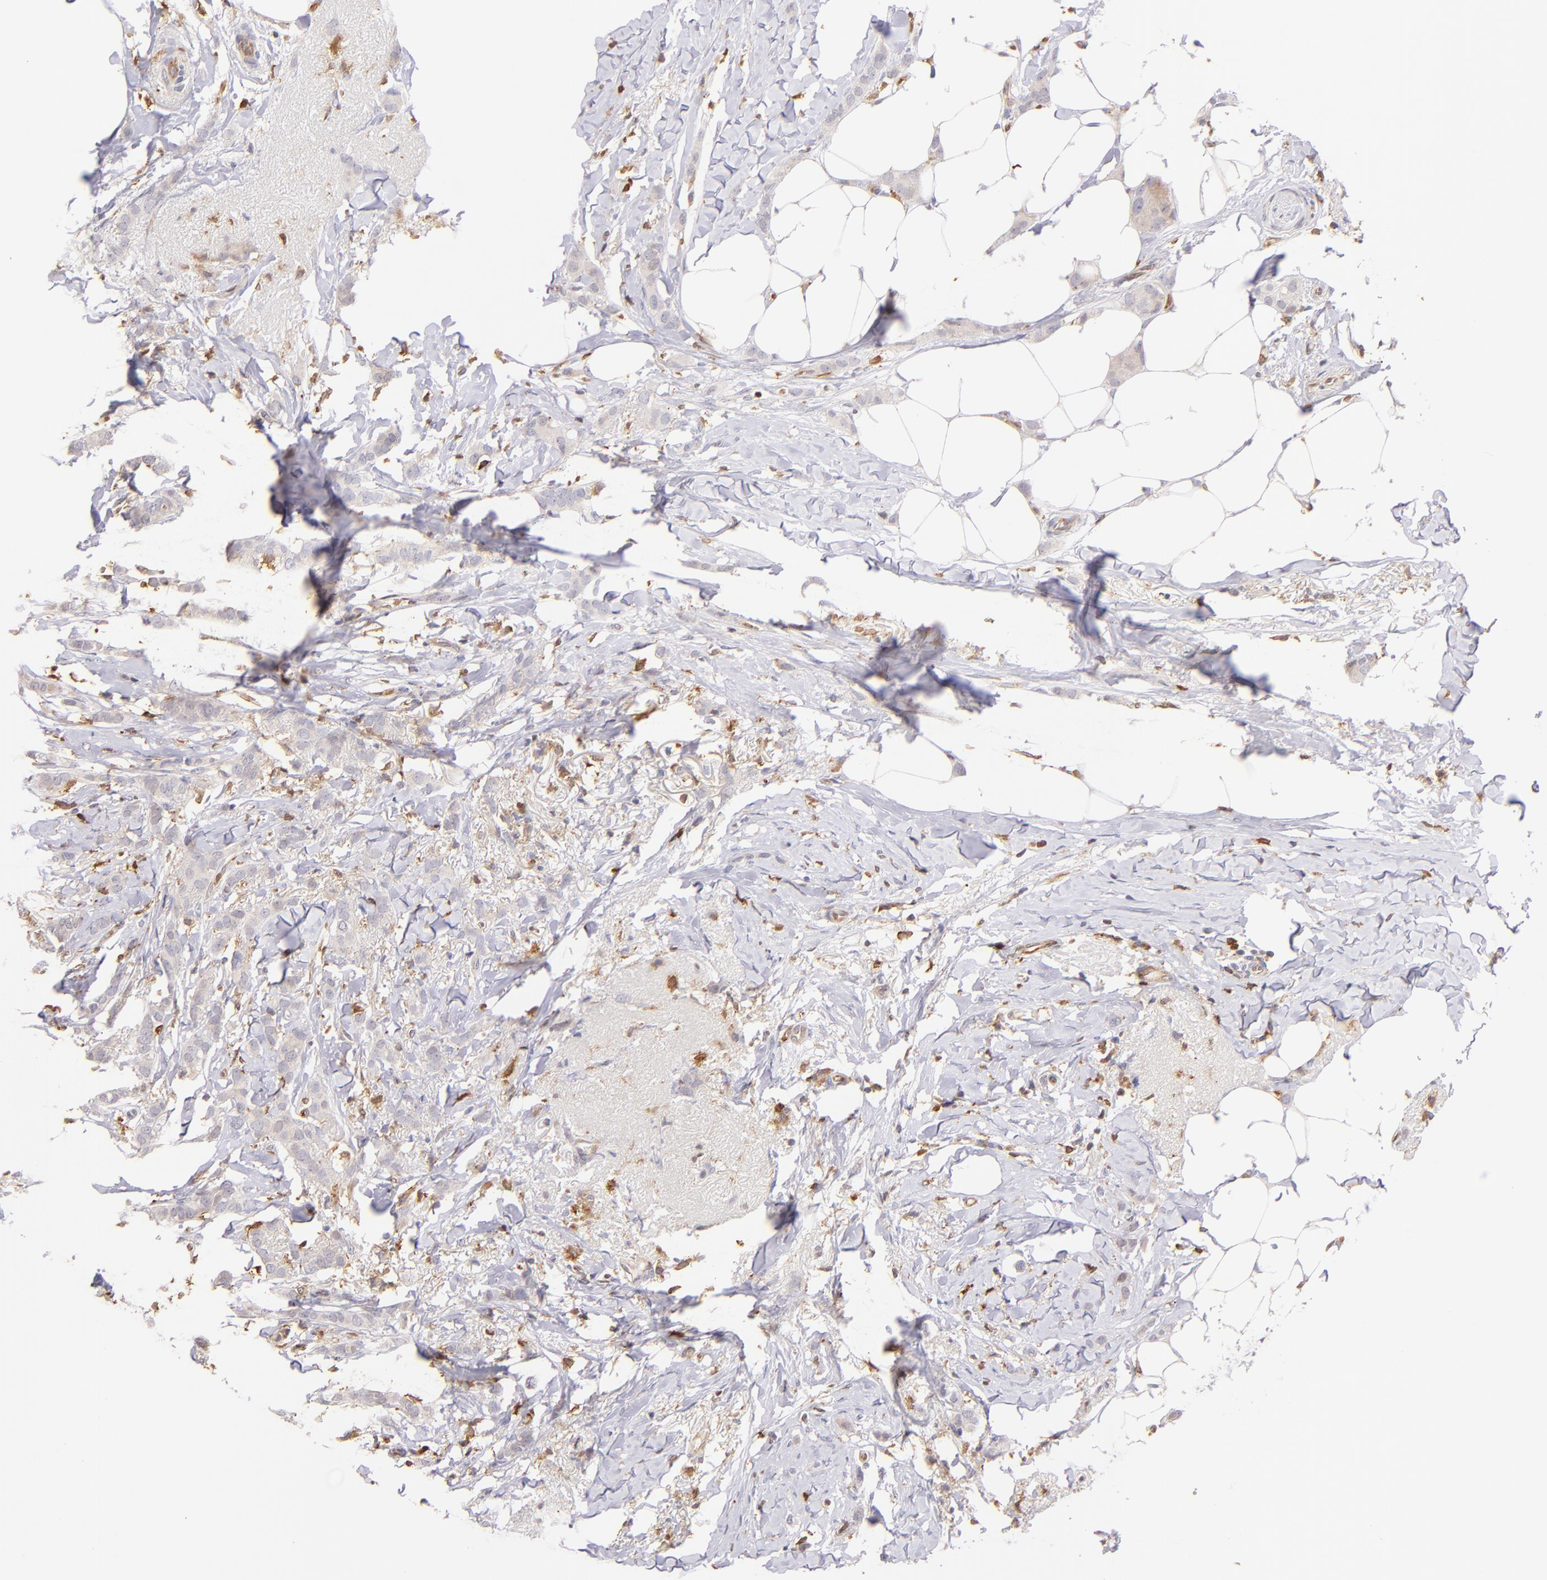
{"staining": {"intensity": "weak", "quantity": "25%-75%", "location": "cytoplasmic/membranous"}, "tissue": "breast cancer", "cell_type": "Tumor cells", "image_type": "cancer", "snomed": [{"axis": "morphology", "description": "Lobular carcinoma"}, {"axis": "topography", "description": "Breast"}], "caption": "Immunohistochemistry (IHC) staining of lobular carcinoma (breast), which shows low levels of weak cytoplasmic/membranous positivity in approximately 25%-75% of tumor cells indicating weak cytoplasmic/membranous protein expression. The staining was performed using DAB (3,3'-diaminobenzidine) (brown) for protein detection and nuclei were counterstained in hematoxylin (blue).", "gene": "BTK", "patient": {"sex": "female", "age": 55}}